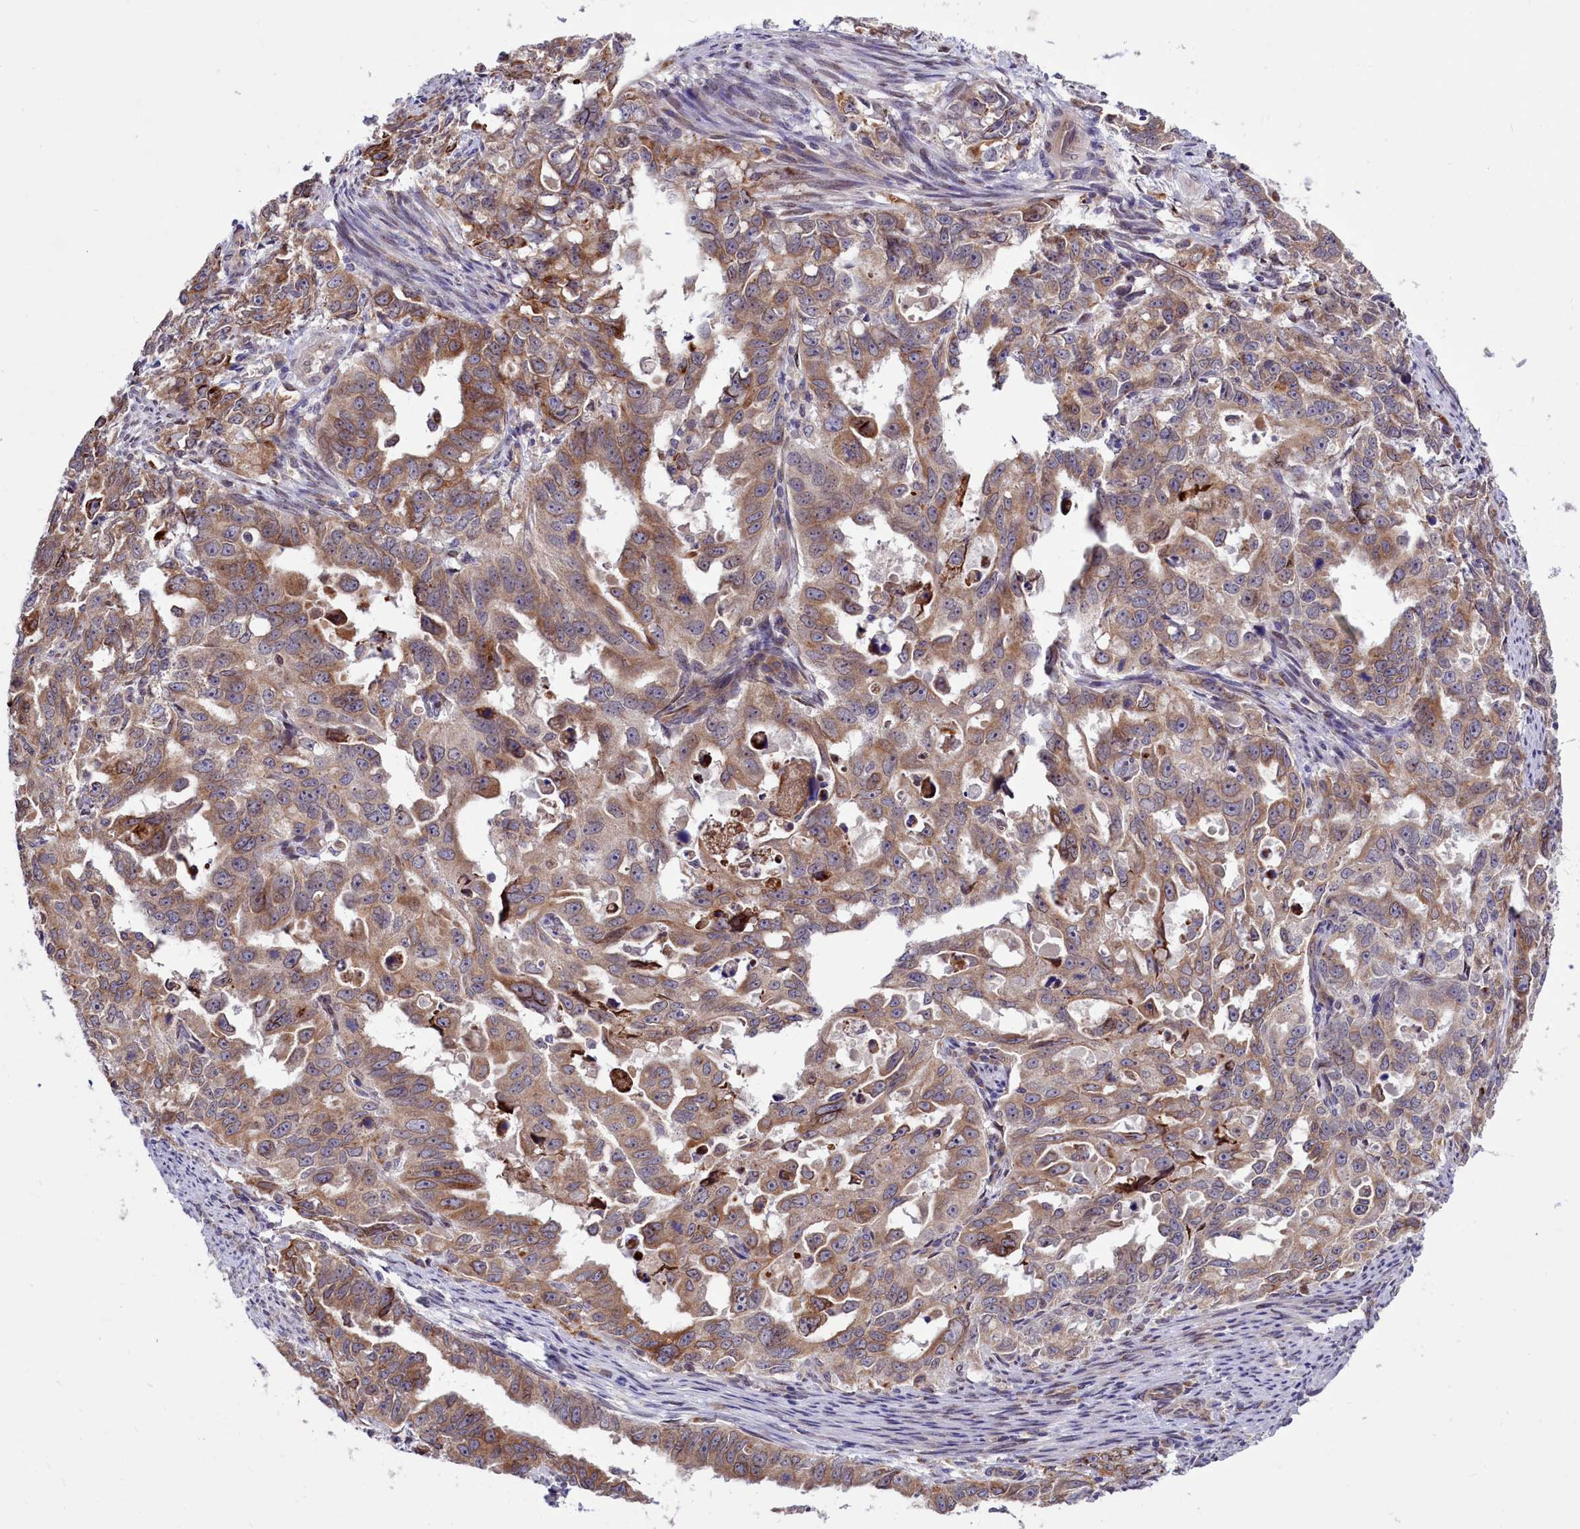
{"staining": {"intensity": "moderate", "quantity": ">75%", "location": "cytoplasmic/membranous"}, "tissue": "endometrial cancer", "cell_type": "Tumor cells", "image_type": "cancer", "snomed": [{"axis": "morphology", "description": "Adenocarcinoma, NOS"}, {"axis": "topography", "description": "Endometrium"}], "caption": "Immunohistochemical staining of endometrial cancer shows medium levels of moderate cytoplasmic/membranous positivity in about >75% of tumor cells. (brown staining indicates protein expression, while blue staining denotes nuclei).", "gene": "RAPGEF4", "patient": {"sex": "female", "age": 65}}